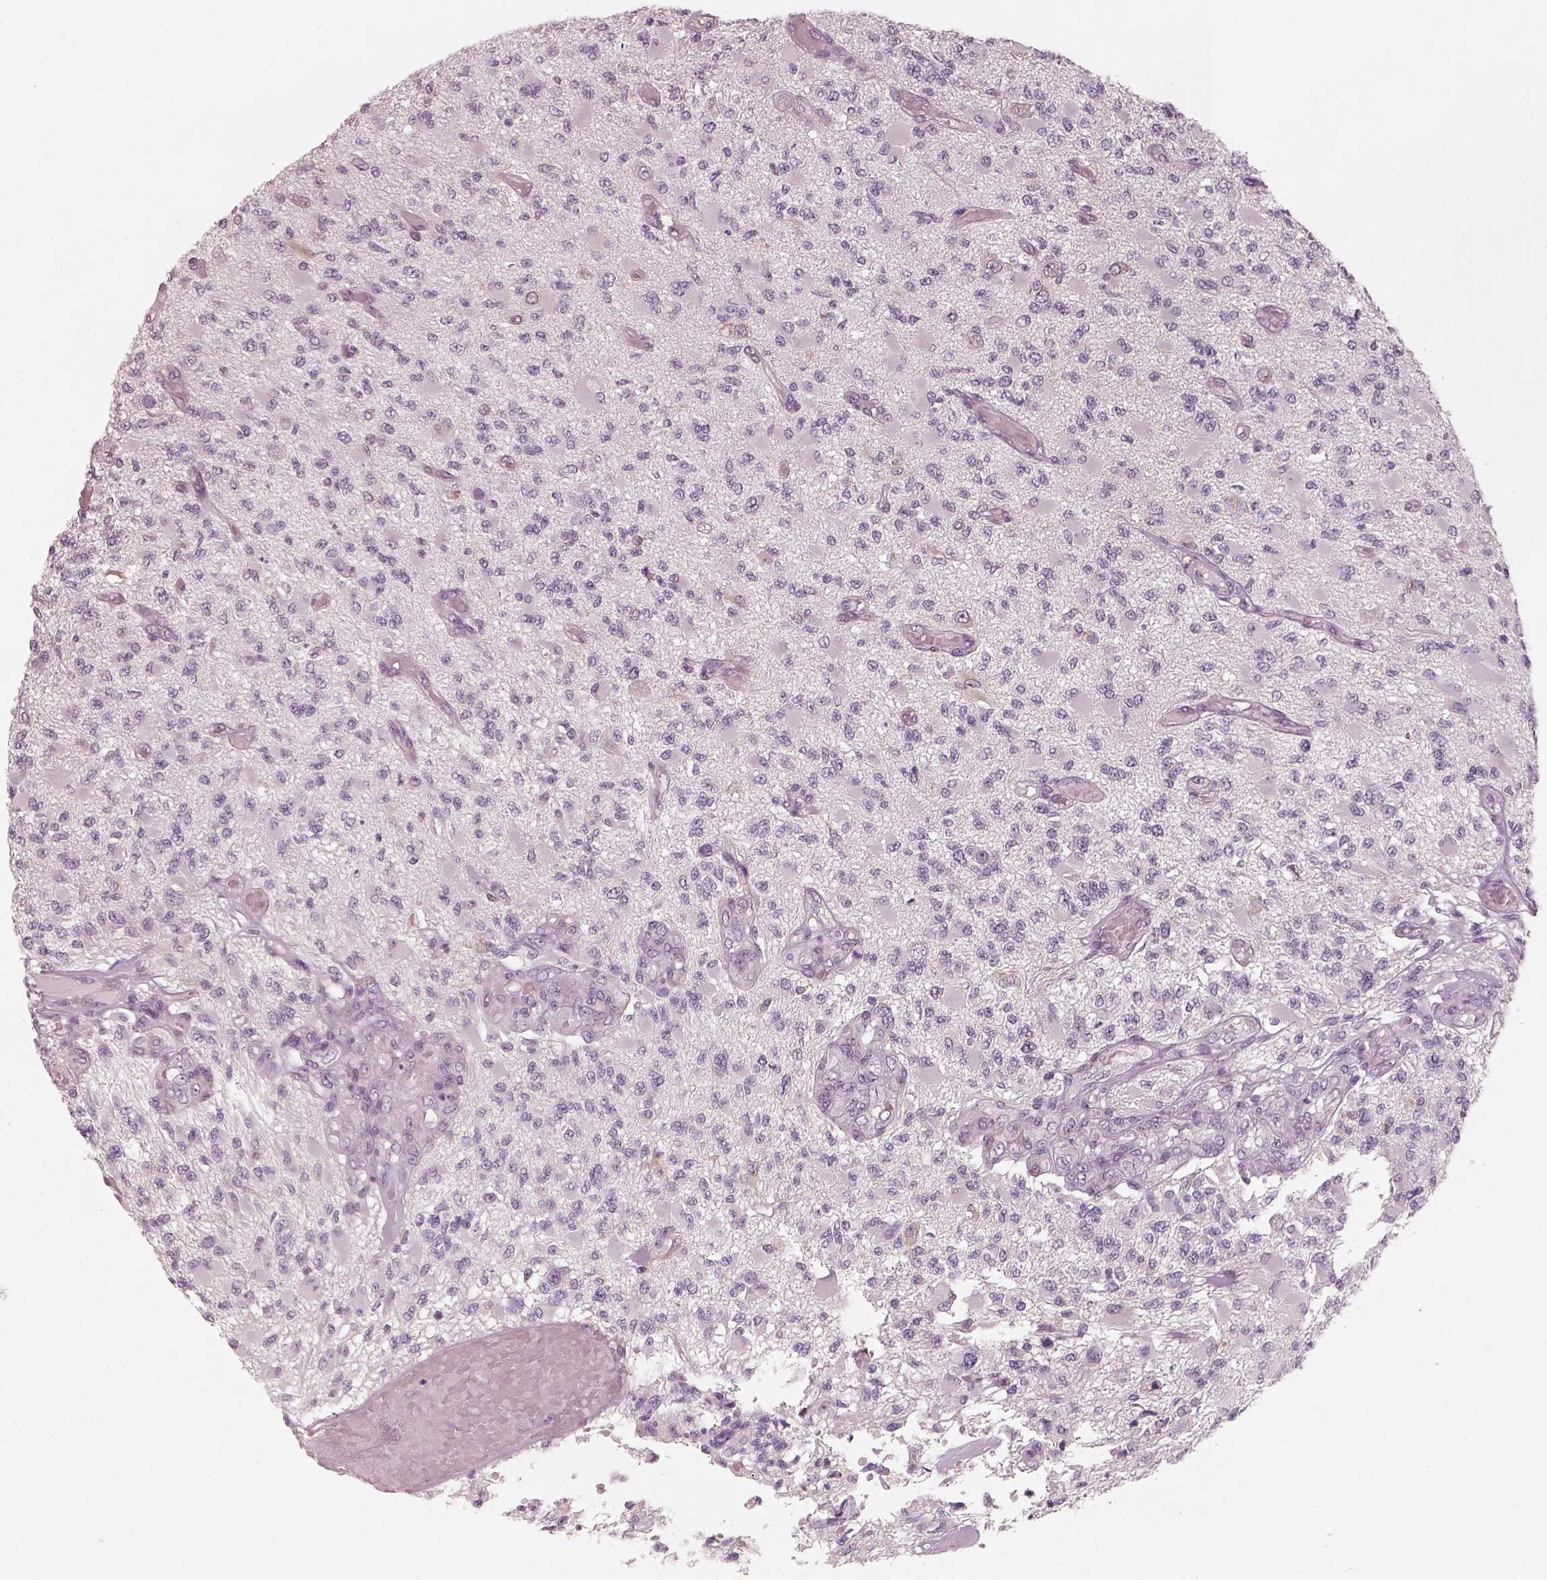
{"staining": {"intensity": "negative", "quantity": "none", "location": "none"}, "tissue": "glioma", "cell_type": "Tumor cells", "image_type": "cancer", "snomed": [{"axis": "morphology", "description": "Glioma, malignant, High grade"}, {"axis": "topography", "description": "Brain"}], "caption": "This is an IHC image of human malignant high-grade glioma. There is no positivity in tumor cells.", "gene": "CDS1", "patient": {"sex": "female", "age": 63}}